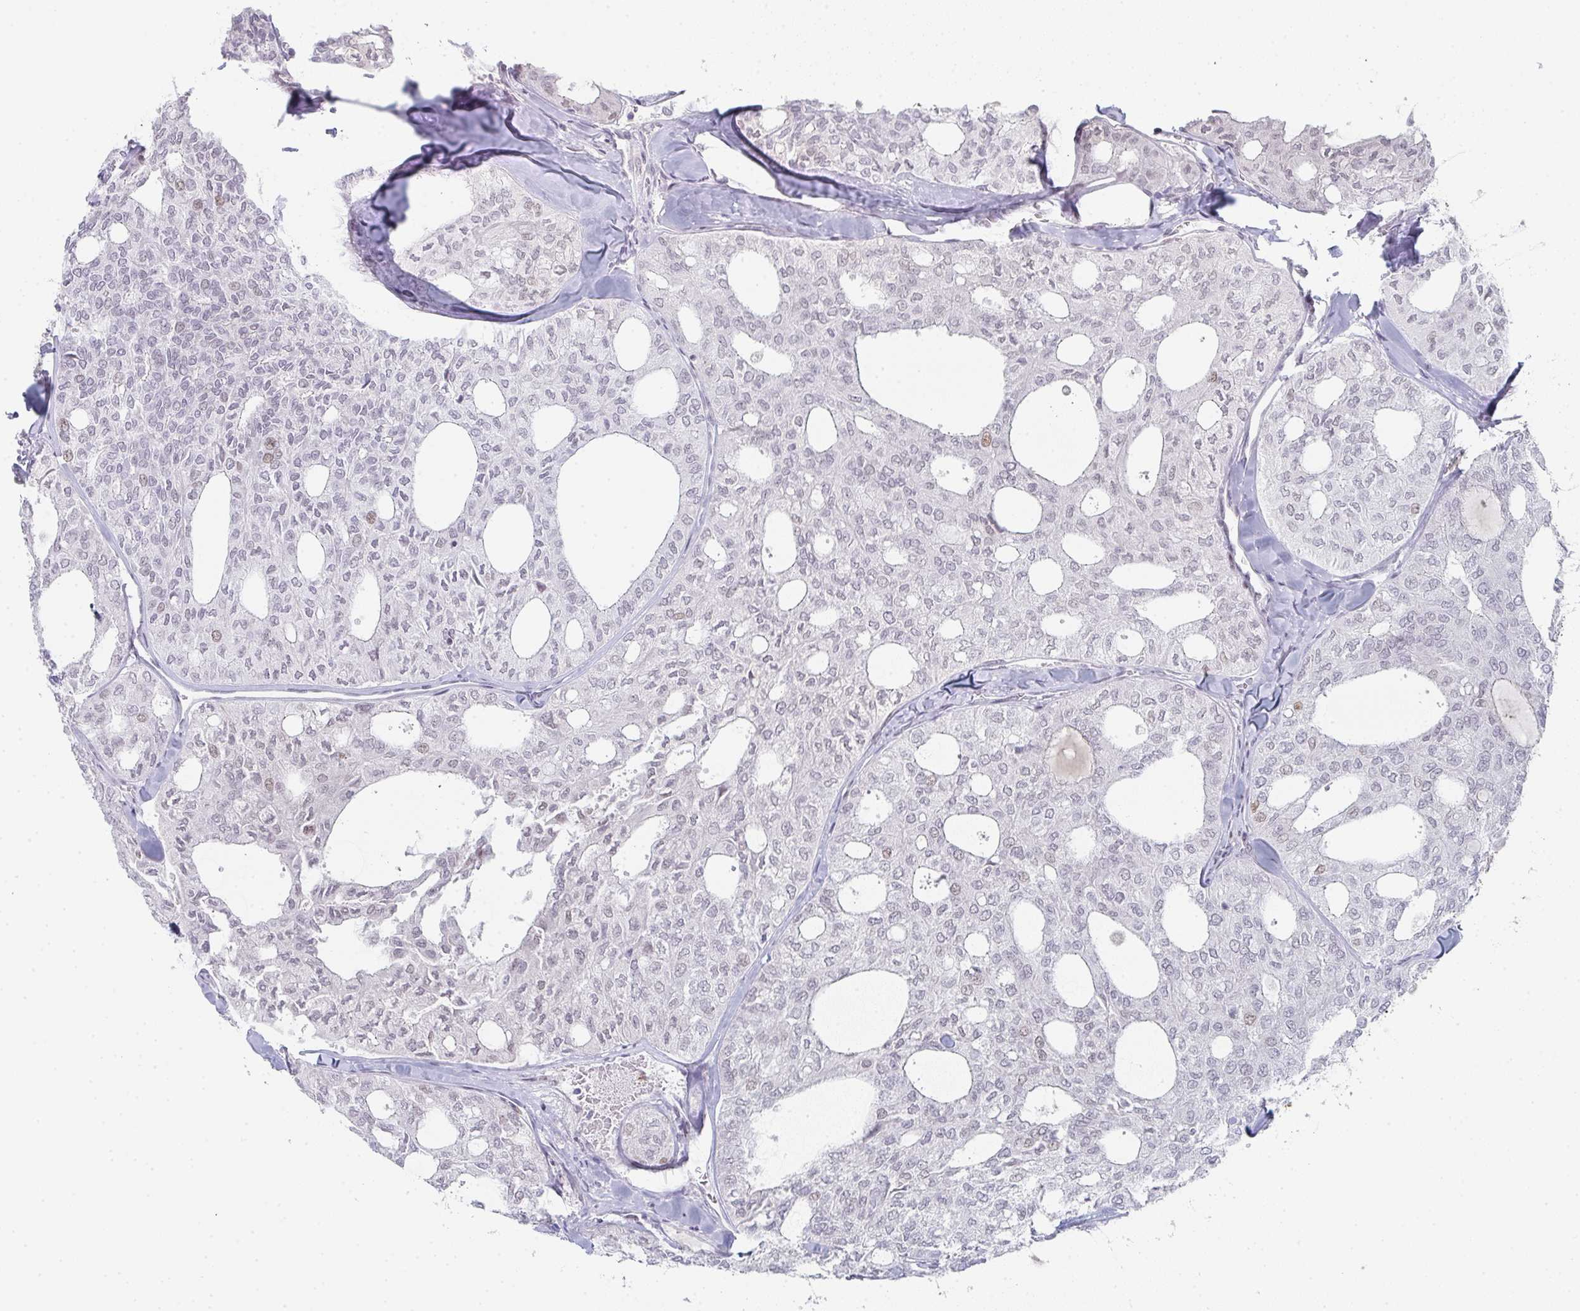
{"staining": {"intensity": "weak", "quantity": "<25%", "location": "nuclear"}, "tissue": "thyroid cancer", "cell_type": "Tumor cells", "image_type": "cancer", "snomed": [{"axis": "morphology", "description": "Follicular adenoma carcinoma, NOS"}, {"axis": "topography", "description": "Thyroid gland"}], "caption": "IHC of thyroid cancer (follicular adenoma carcinoma) shows no staining in tumor cells.", "gene": "LIN54", "patient": {"sex": "male", "age": 75}}